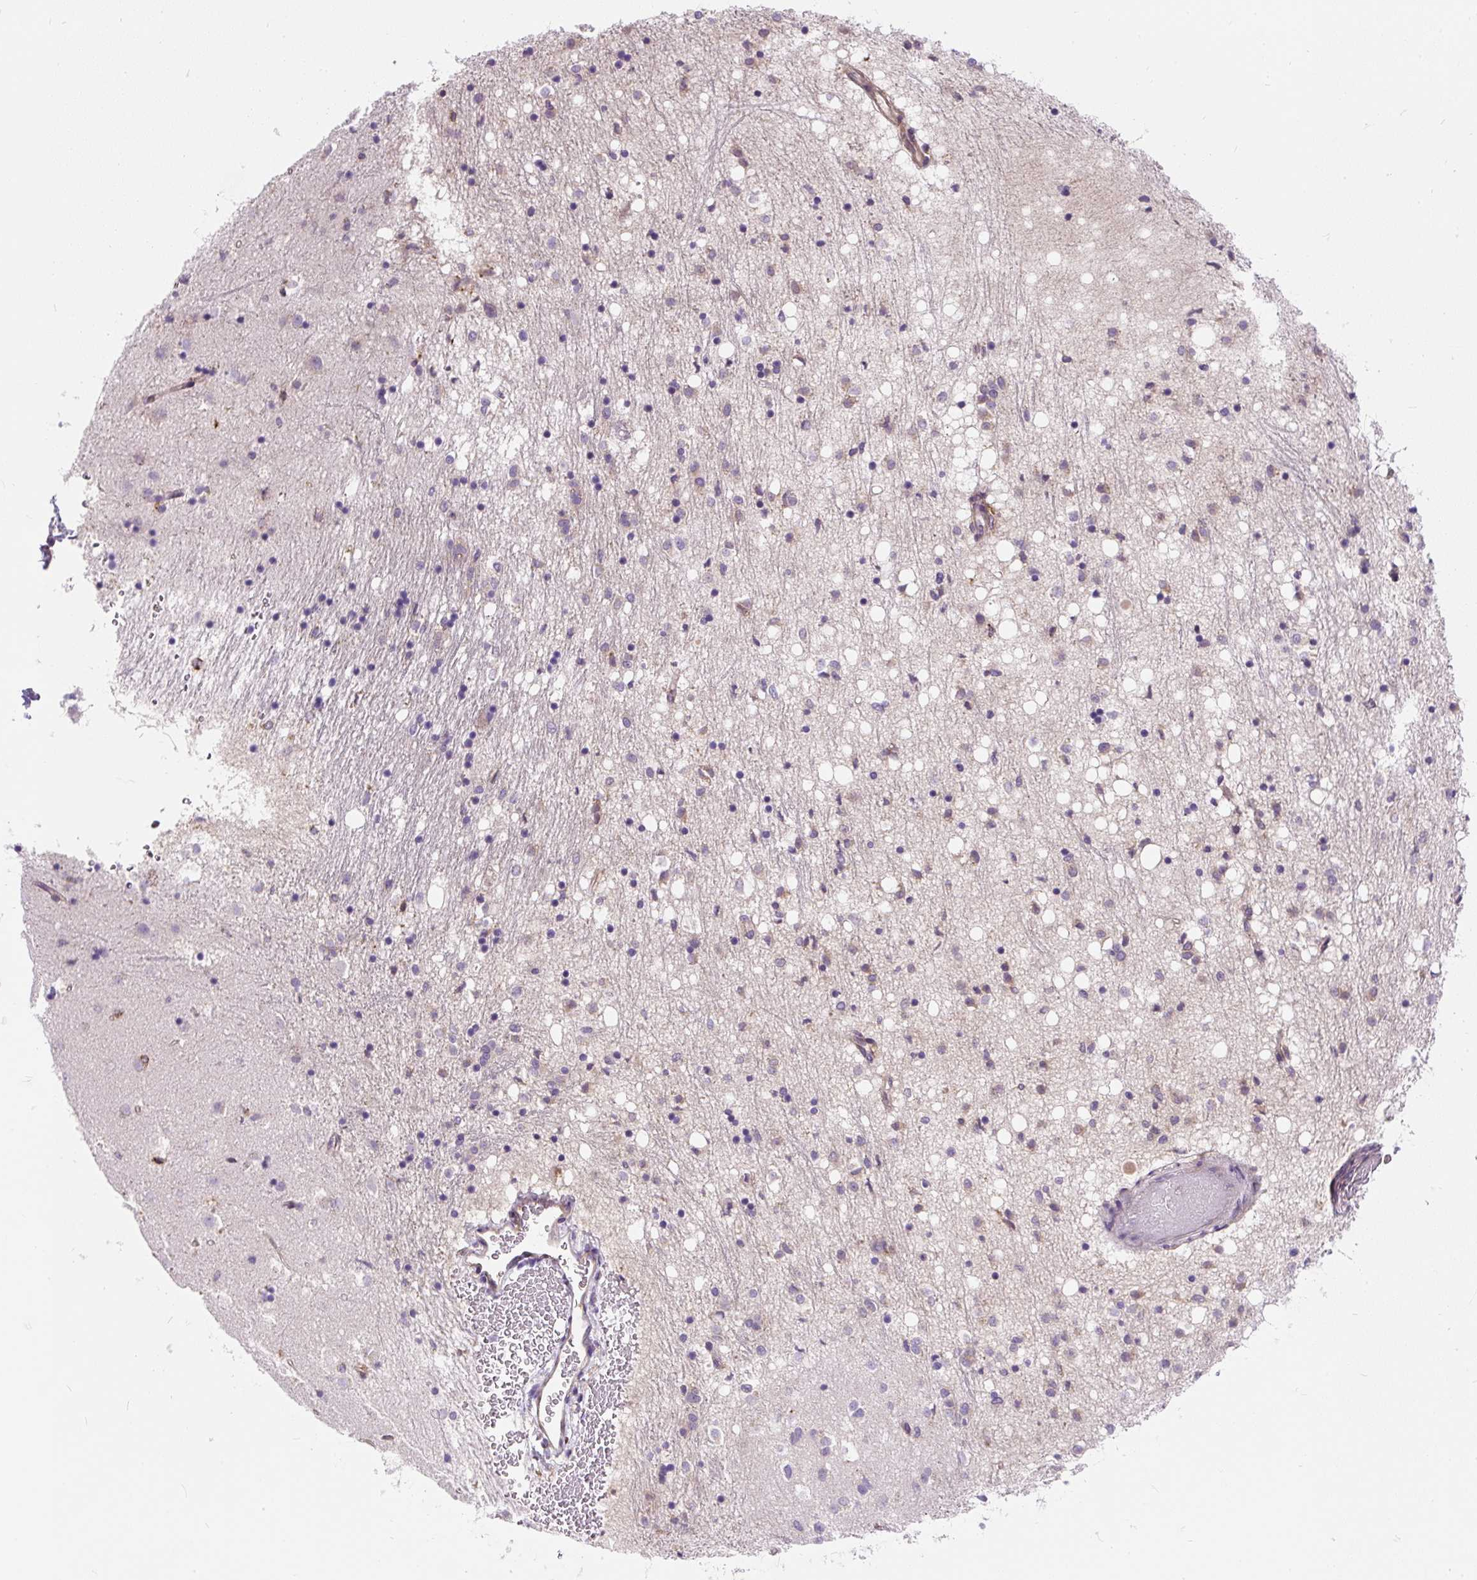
{"staining": {"intensity": "weak", "quantity": "25%-75%", "location": "cytoplasmic/membranous"}, "tissue": "caudate", "cell_type": "Glial cells", "image_type": "normal", "snomed": [{"axis": "morphology", "description": "Normal tissue, NOS"}, {"axis": "topography", "description": "Lateral ventricle wall"}], "caption": "The immunohistochemical stain highlights weak cytoplasmic/membranous positivity in glial cells of normal caudate.", "gene": "CYP20A1", "patient": {"sex": "male", "age": 58}}